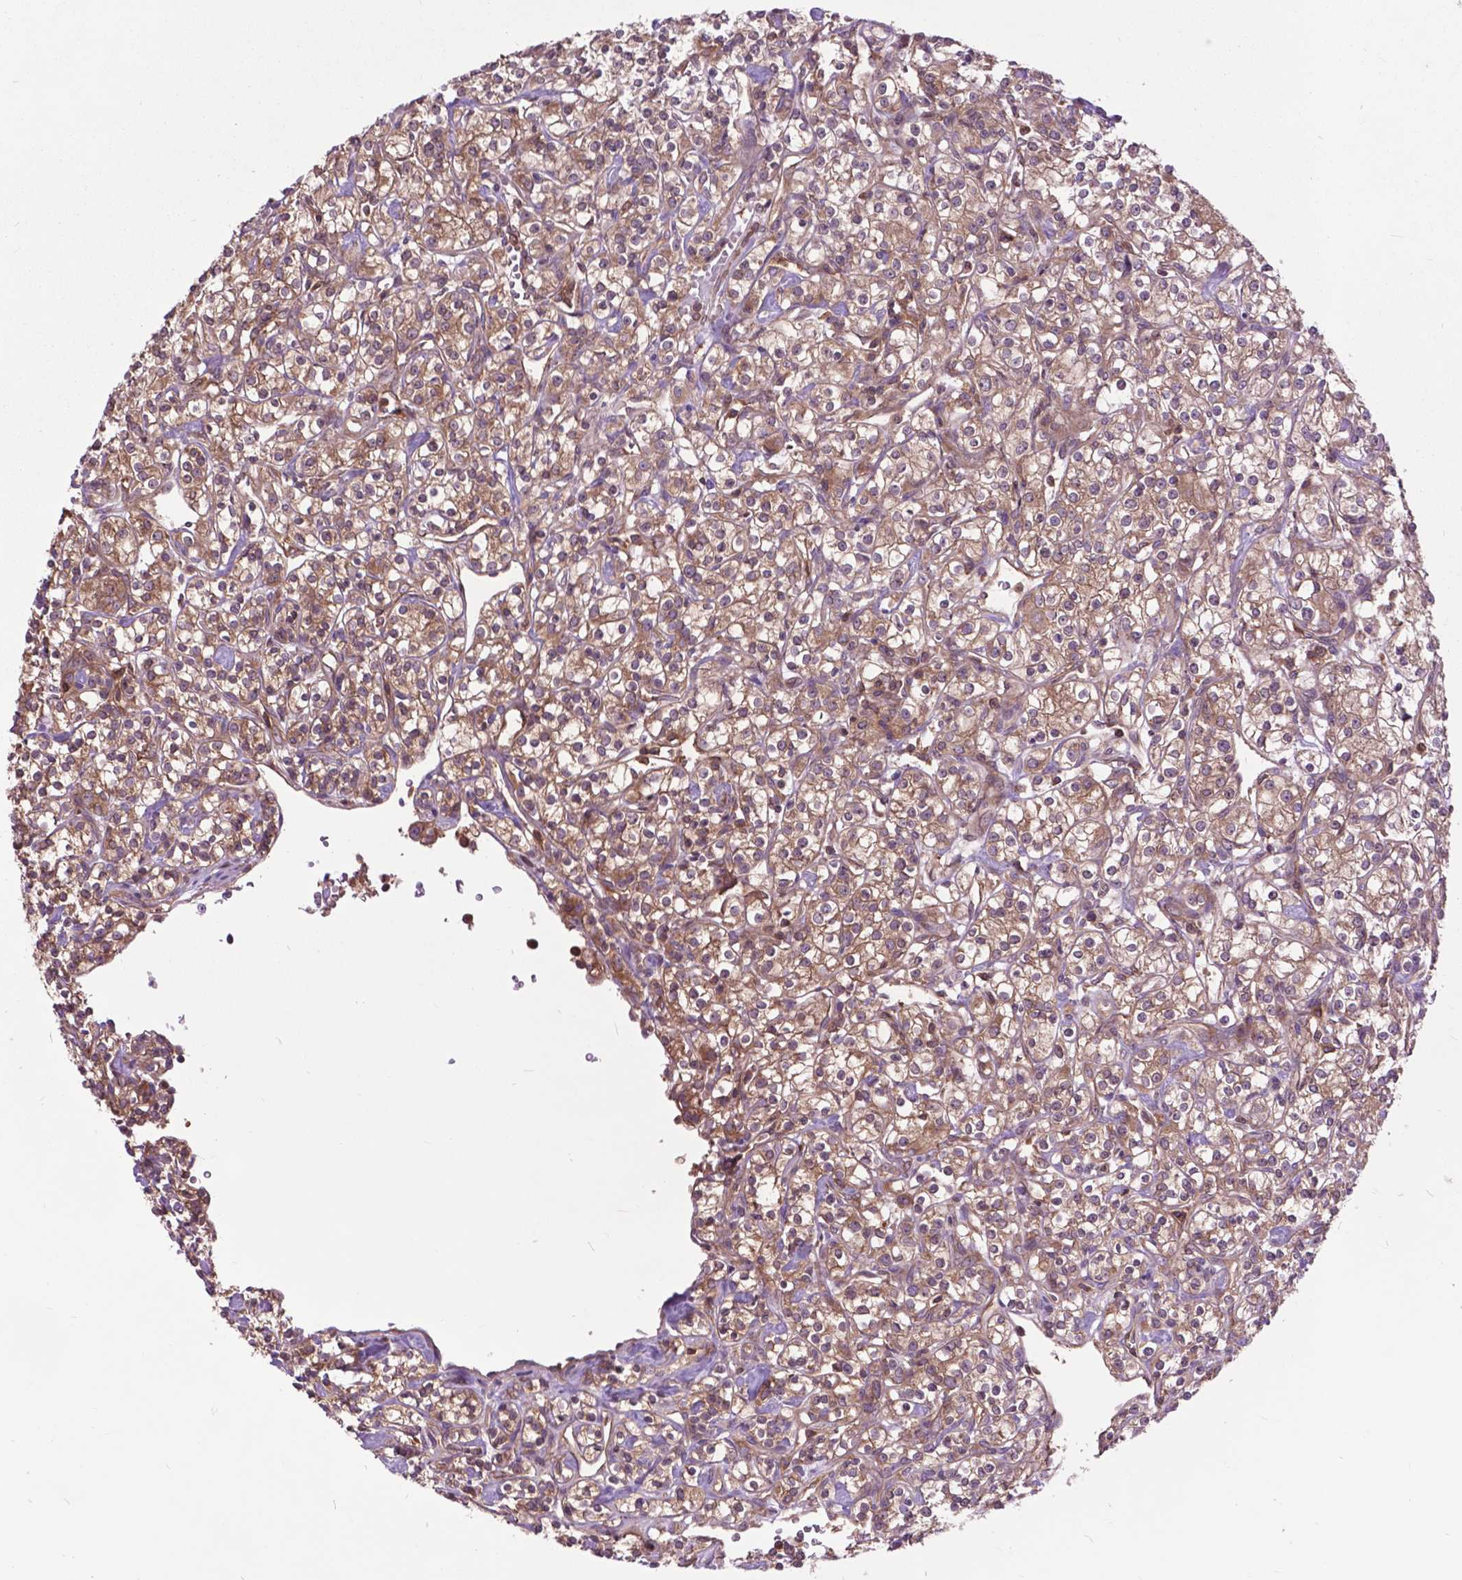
{"staining": {"intensity": "moderate", "quantity": ">75%", "location": "cytoplasmic/membranous"}, "tissue": "renal cancer", "cell_type": "Tumor cells", "image_type": "cancer", "snomed": [{"axis": "morphology", "description": "Adenocarcinoma, NOS"}, {"axis": "topography", "description": "Kidney"}], "caption": "Immunohistochemistry (IHC) of renal cancer shows medium levels of moderate cytoplasmic/membranous expression in about >75% of tumor cells.", "gene": "ARAF", "patient": {"sex": "male", "age": 77}}